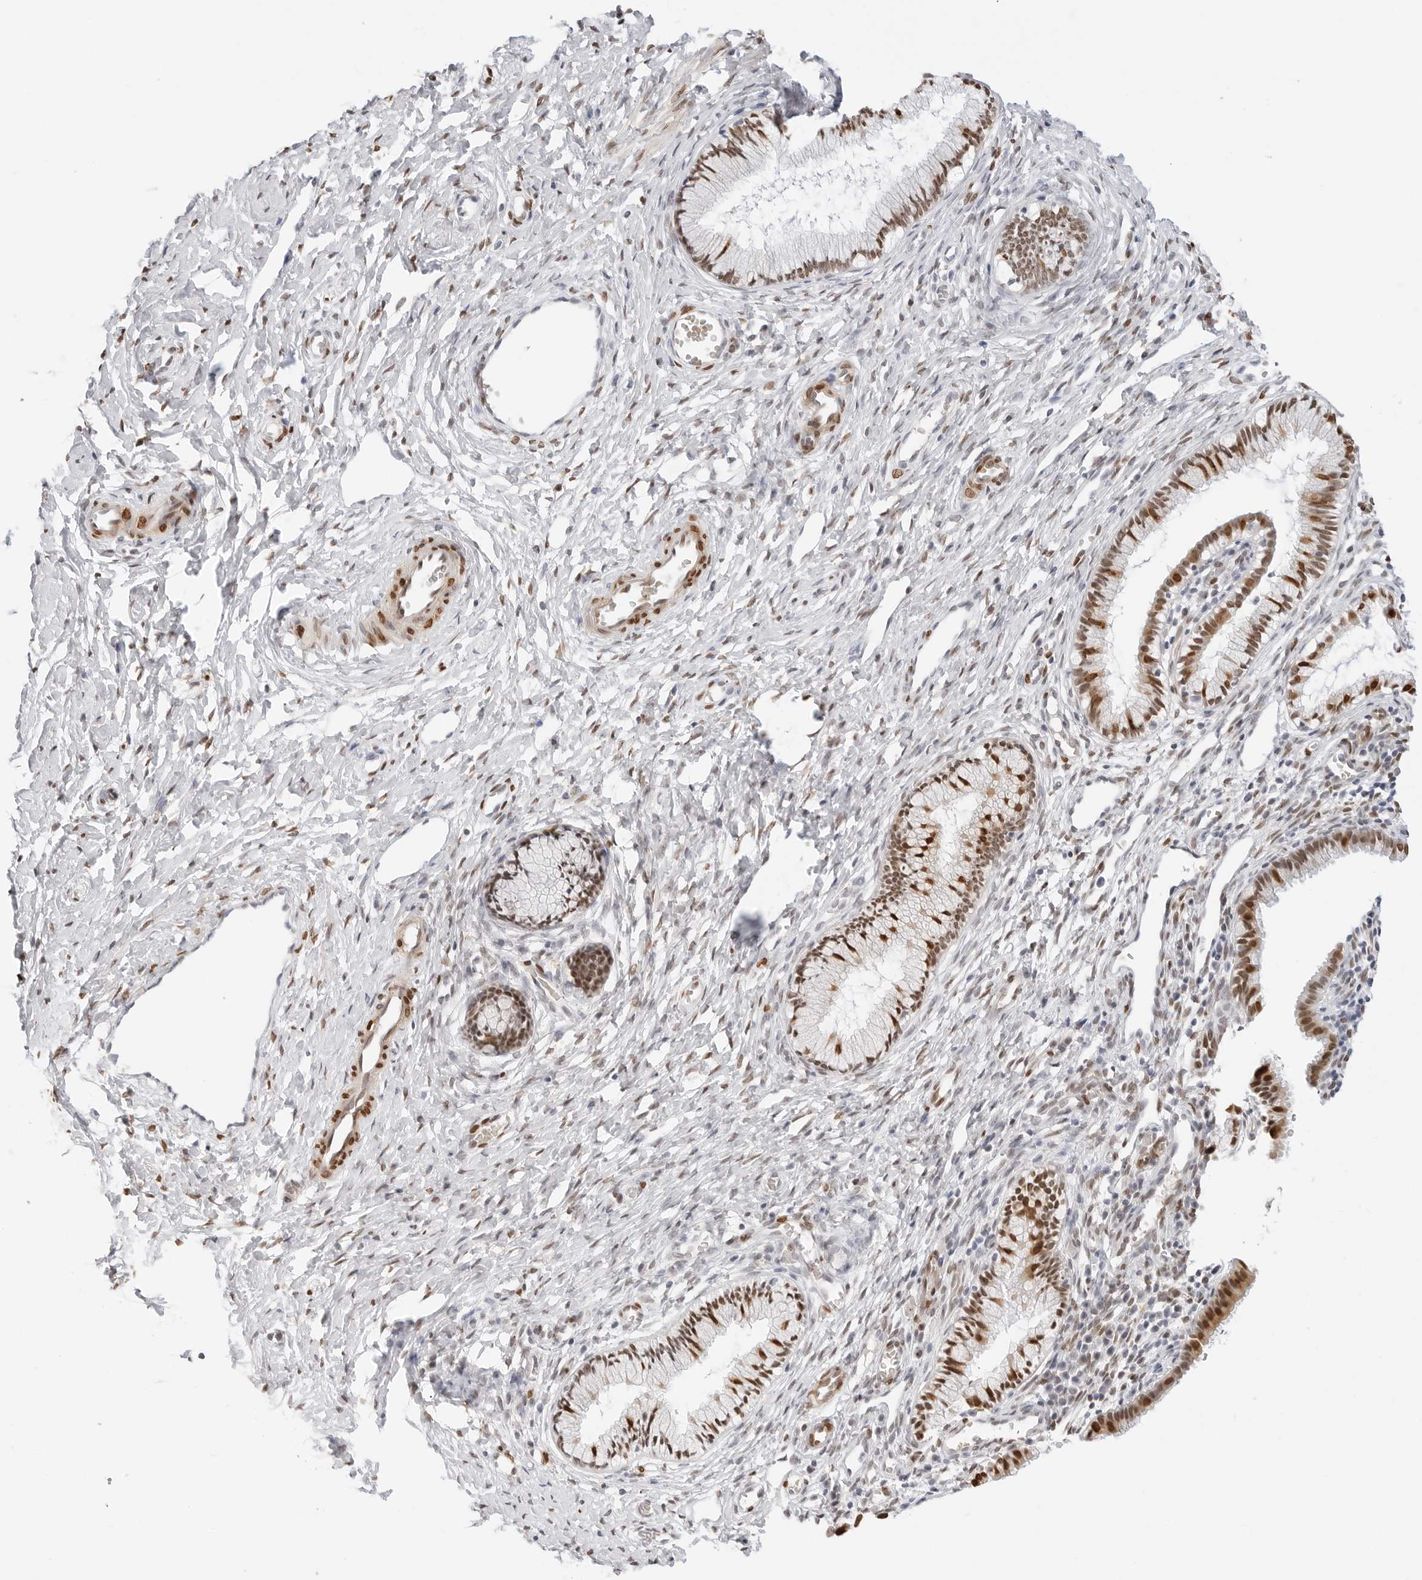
{"staining": {"intensity": "strong", "quantity": ">75%", "location": "cytoplasmic/membranous,nuclear"}, "tissue": "cervix", "cell_type": "Glandular cells", "image_type": "normal", "snomed": [{"axis": "morphology", "description": "Normal tissue, NOS"}, {"axis": "topography", "description": "Cervix"}], "caption": "Human cervix stained with a protein marker exhibits strong staining in glandular cells.", "gene": "SPIDR", "patient": {"sex": "female", "age": 27}}